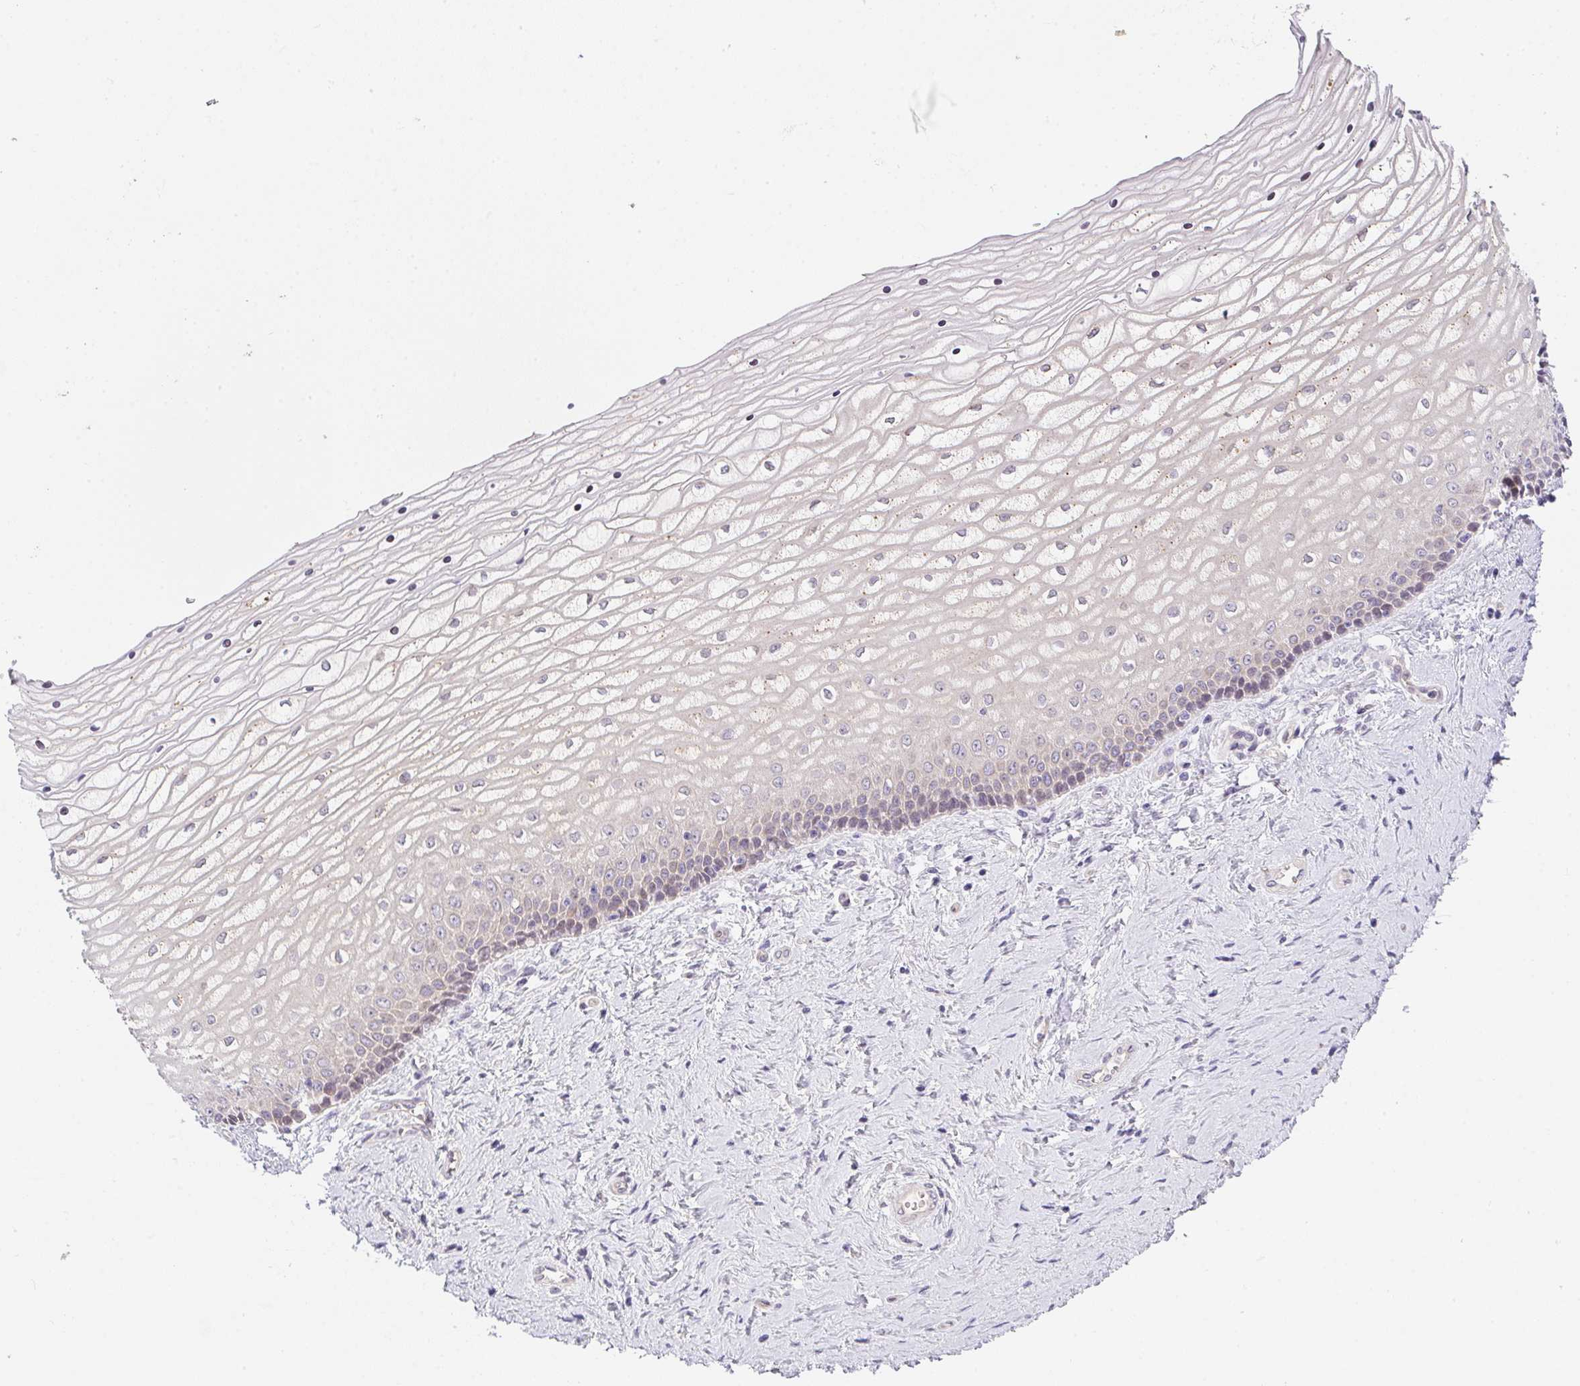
{"staining": {"intensity": "weak", "quantity": "25%-75%", "location": "cytoplasmic/membranous"}, "tissue": "vagina", "cell_type": "Squamous epithelial cells", "image_type": "normal", "snomed": [{"axis": "morphology", "description": "Normal tissue, NOS"}, {"axis": "topography", "description": "Vagina"}], "caption": "DAB immunohistochemical staining of unremarkable vagina displays weak cytoplasmic/membranous protein expression in approximately 25%-75% of squamous epithelial cells.", "gene": "TNFRSF10A", "patient": {"sex": "female", "age": 45}}